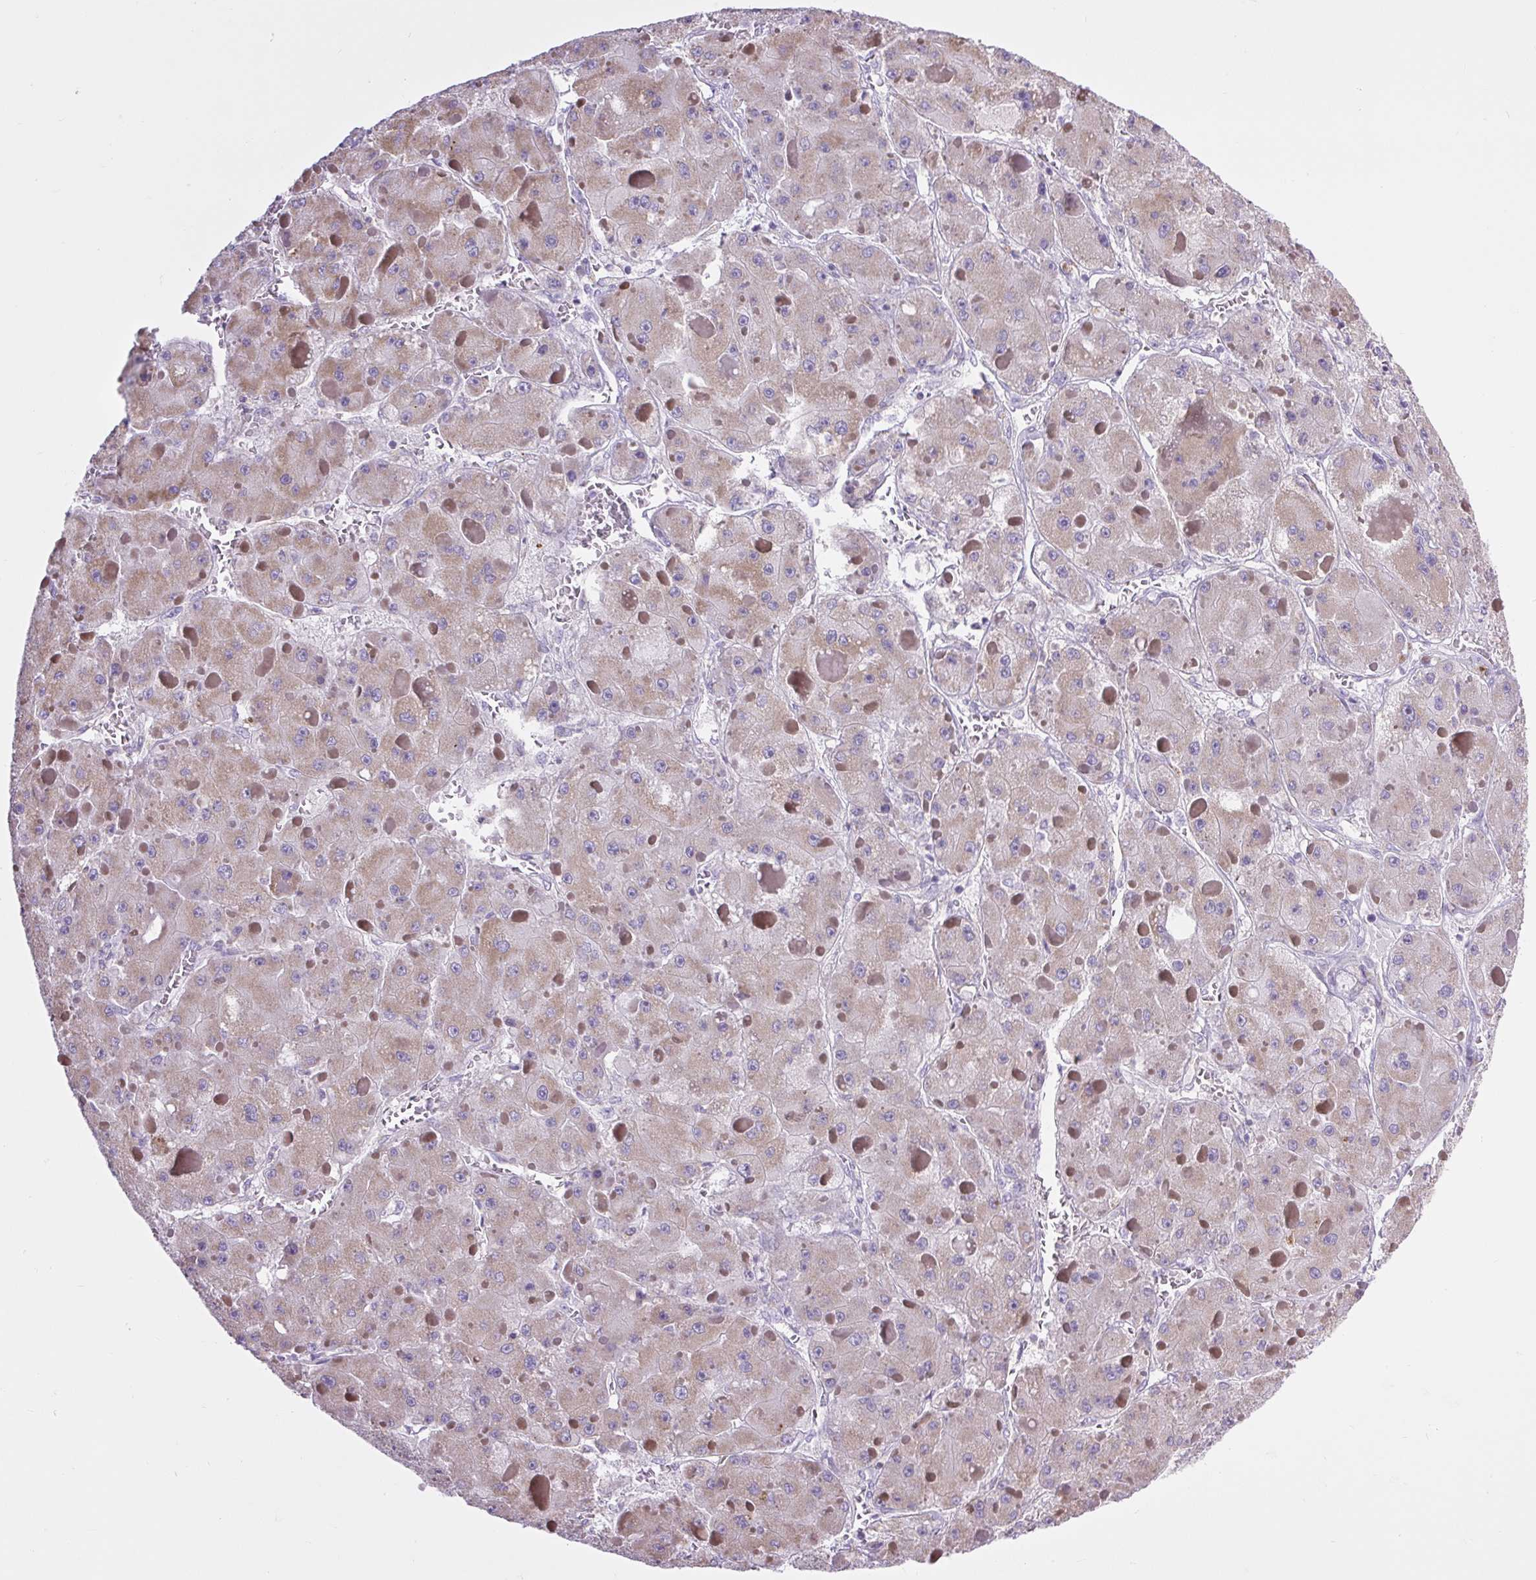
{"staining": {"intensity": "weak", "quantity": "25%-75%", "location": "cytoplasmic/membranous"}, "tissue": "liver cancer", "cell_type": "Tumor cells", "image_type": "cancer", "snomed": [{"axis": "morphology", "description": "Carcinoma, Hepatocellular, NOS"}, {"axis": "topography", "description": "Liver"}], "caption": "IHC staining of hepatocellular carcinoma (liver), which displays low levels of weak cytoplasmic/membranous expression in approximately 25%-75% of tumor cells indicating weak cytoplasmic/membranous protein staining. The staining was performed using DAB (brown) for protein detection and nuclei were counterstained in hematoxylin (blue).", "gene": "RNASE10", "patient": {"sex": "female", "age": 73}}